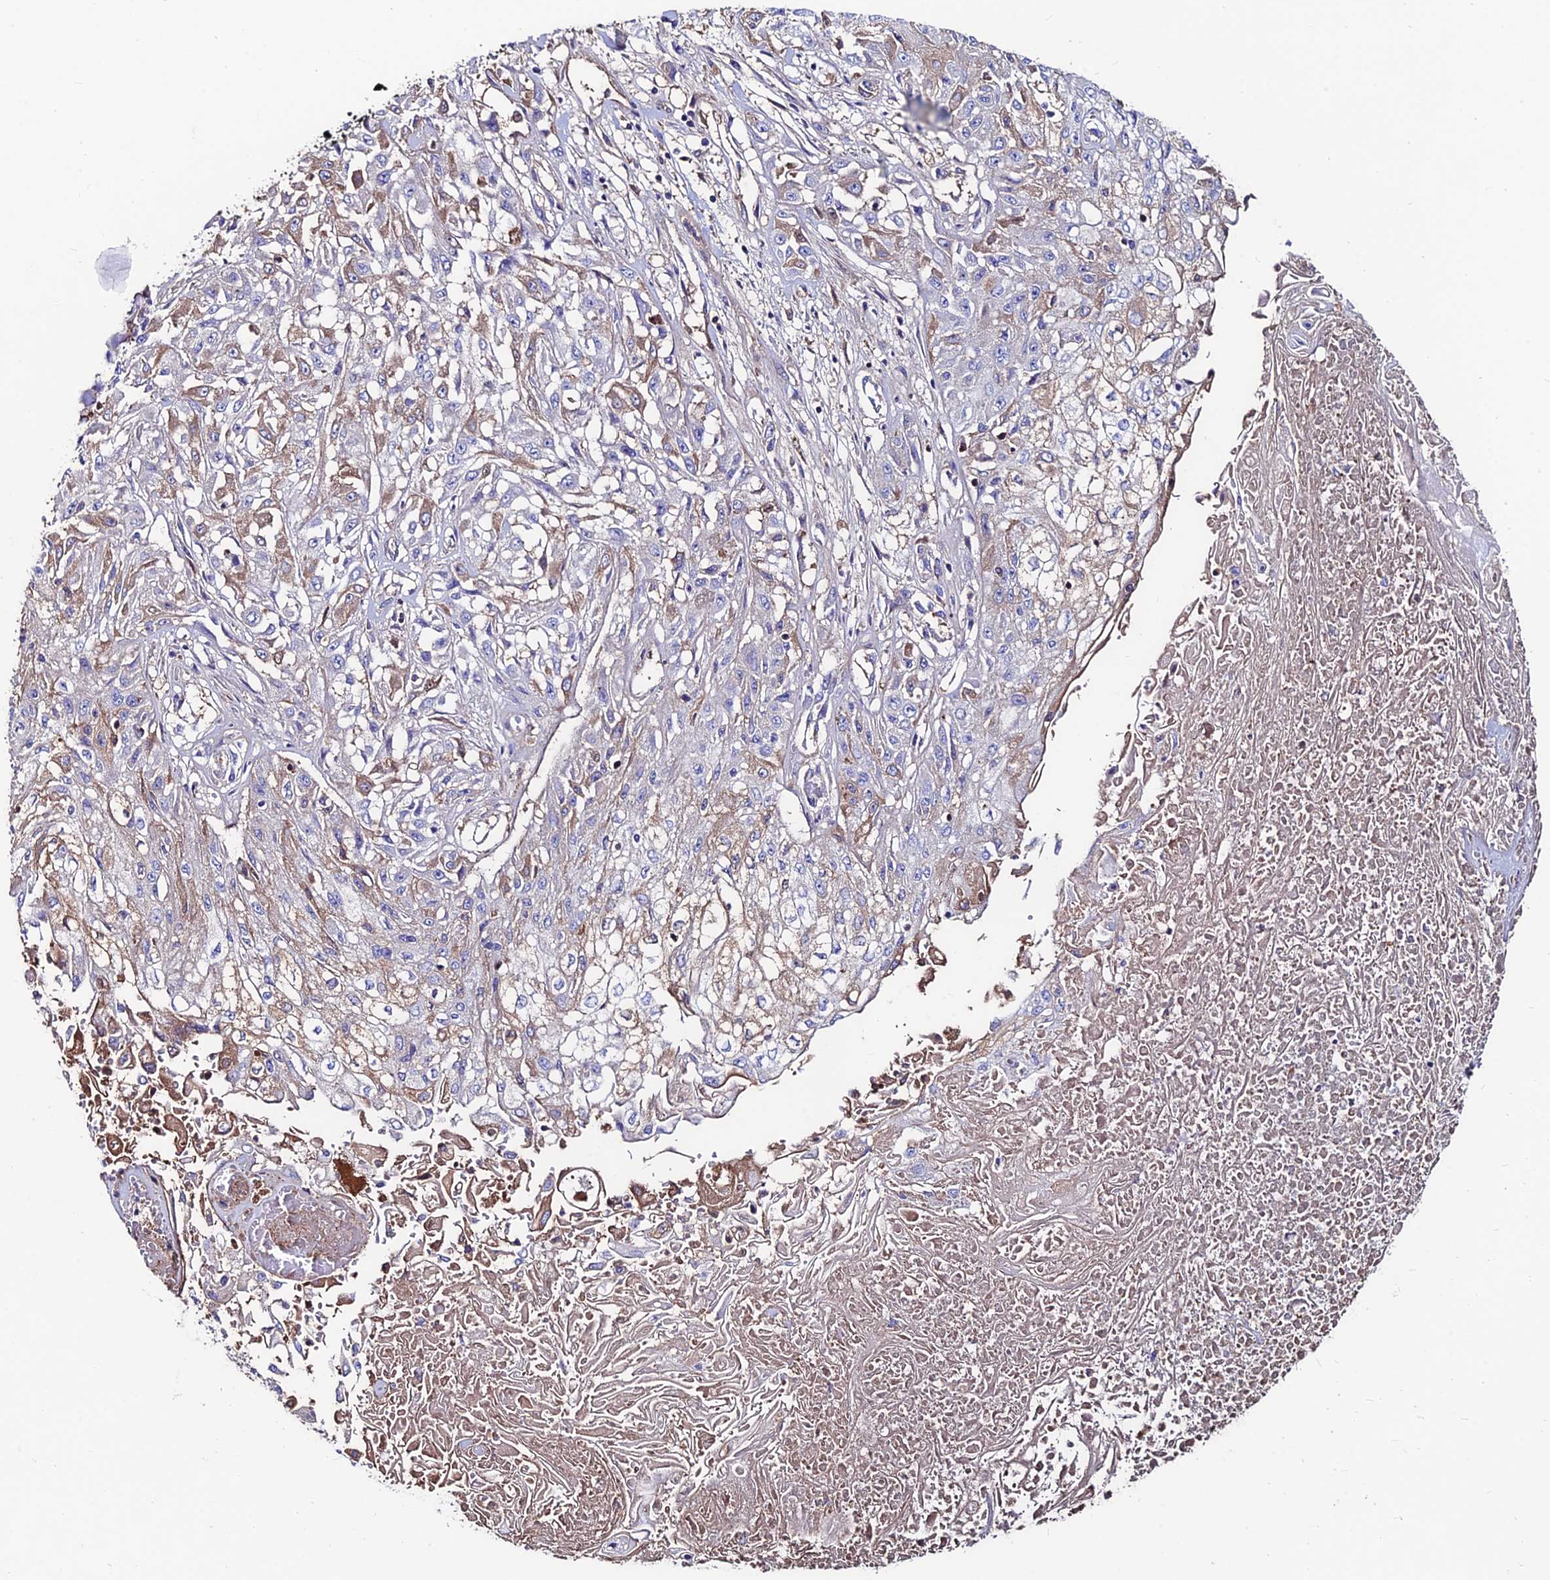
{"staining": {"intensity": "negative", "quantity": "none", "location": "none"}, "tissue": "skin cancer", "cell_type": "Tumor cells", "image_type": "cancer", "snomed": [{"axis": "morphology", "description": "Squamous cell carcinoma, NOS"}, {"axis": "morphology", "description": "Squamous cell carcinoma, metastatic, NOS"}, {"axis": "topography", "description": "Skin"}, {"axis": "topography", "description": "Lymph node"}], "caption": "A high-resolution micrograph shows IHC staining of skin cancer (metastatic squamous cell carcinoma), which shows no significant expression in tumor cells.", "gene": "SLC25A16", "patient": {"sex": "male", "age": 75}}